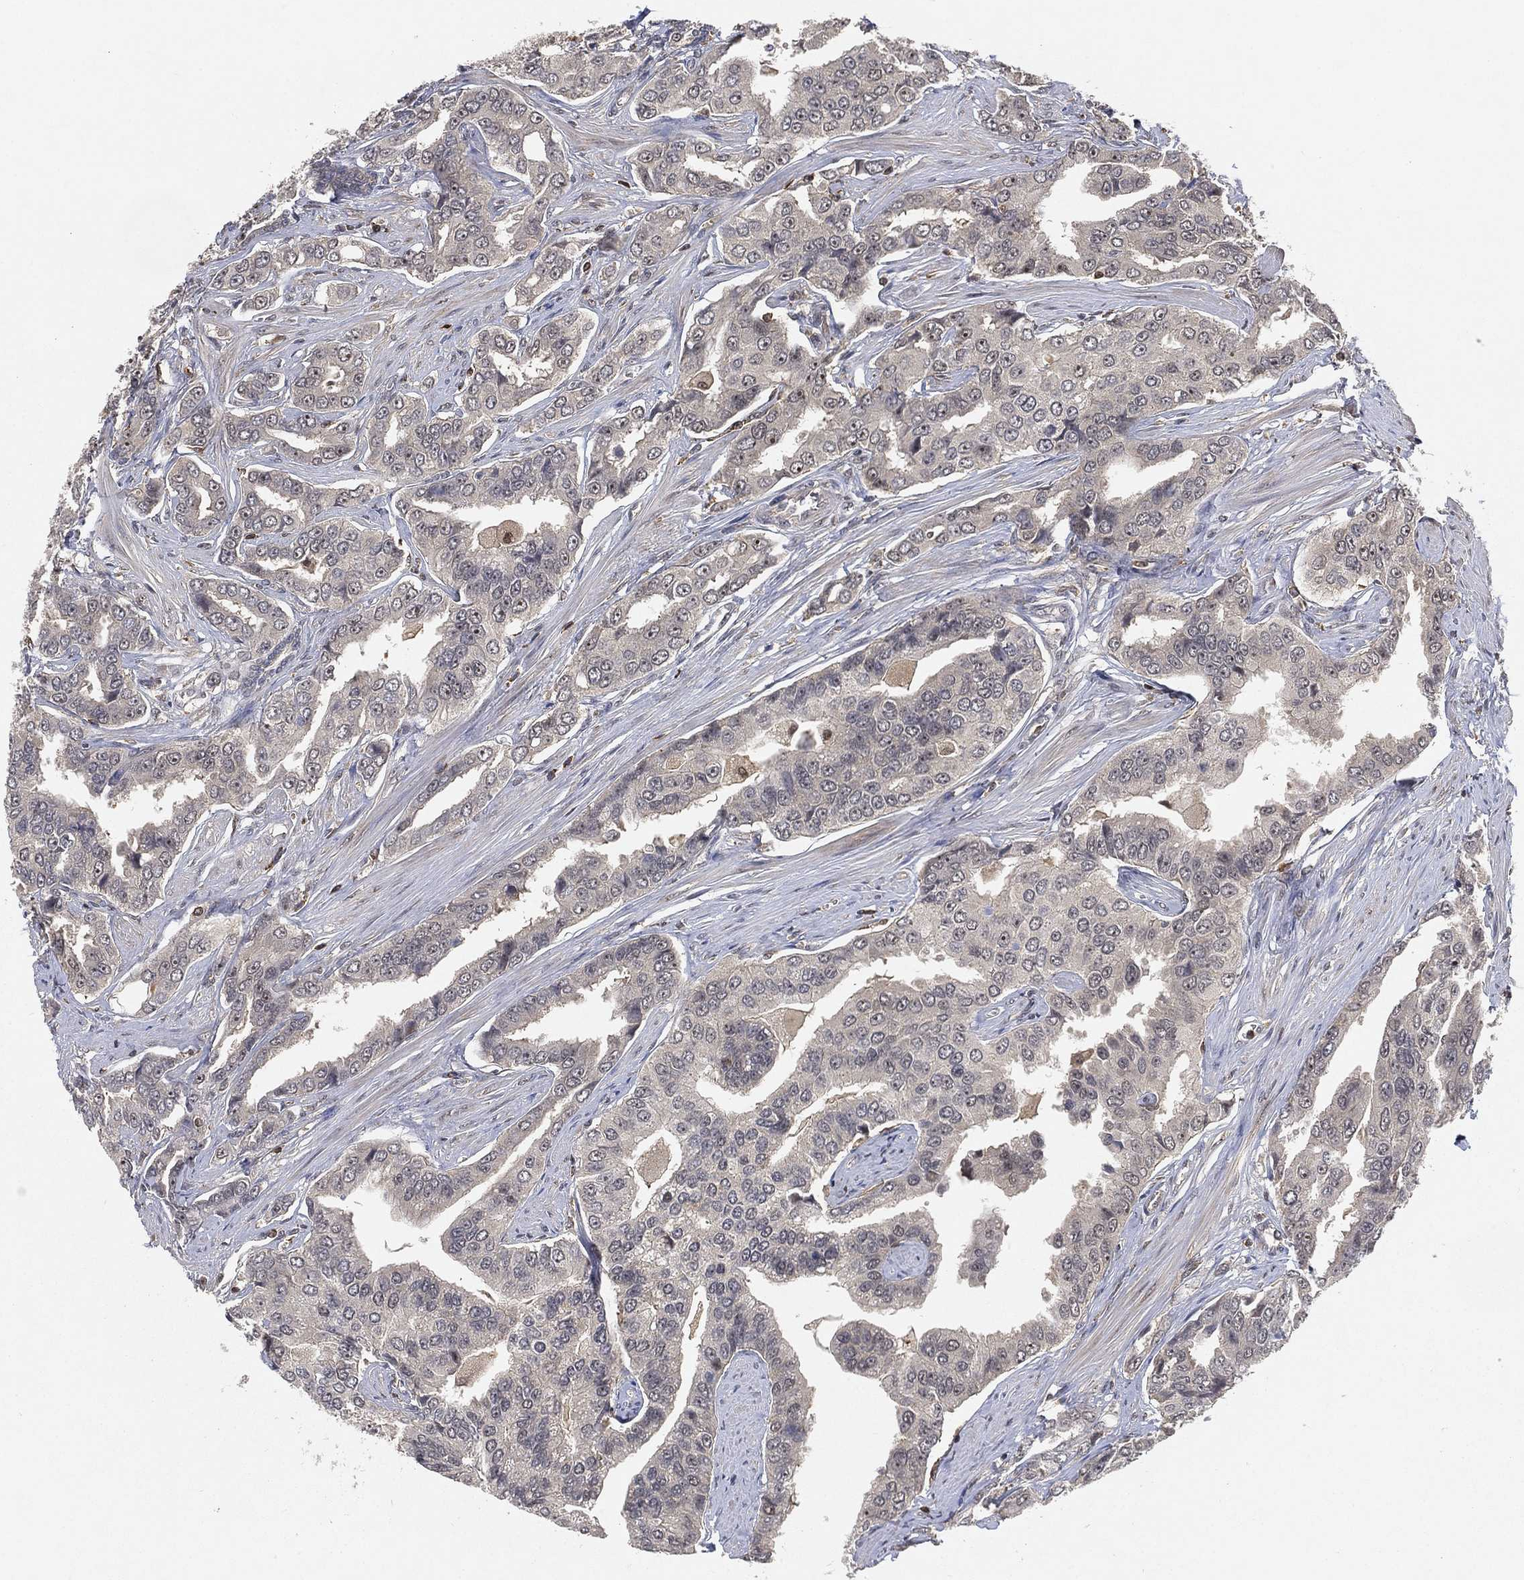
{"staining": {"intensity": "negative", "quantity": "none", "location": "none"}, "tissue": "prostate cancer", "cell_type": "Tumor cells", "image_type": "cancer", "snomed": [{"axis": "morphology", "description": "Adenocarcinoma, NOS"}, {"axis": "topography", "description": "Prostate and seminal vesicle, NOS"}, {"axis": "topography", "description": "Prostate"}], "caption": "Immunohistochemistry photomicrograph of prostate adenocarcinoma stained for a protein (brown), which demonstrates no staining in tumor cells.", "gene": "WDR26", "patient": {"sex": "male", "age": 69}}